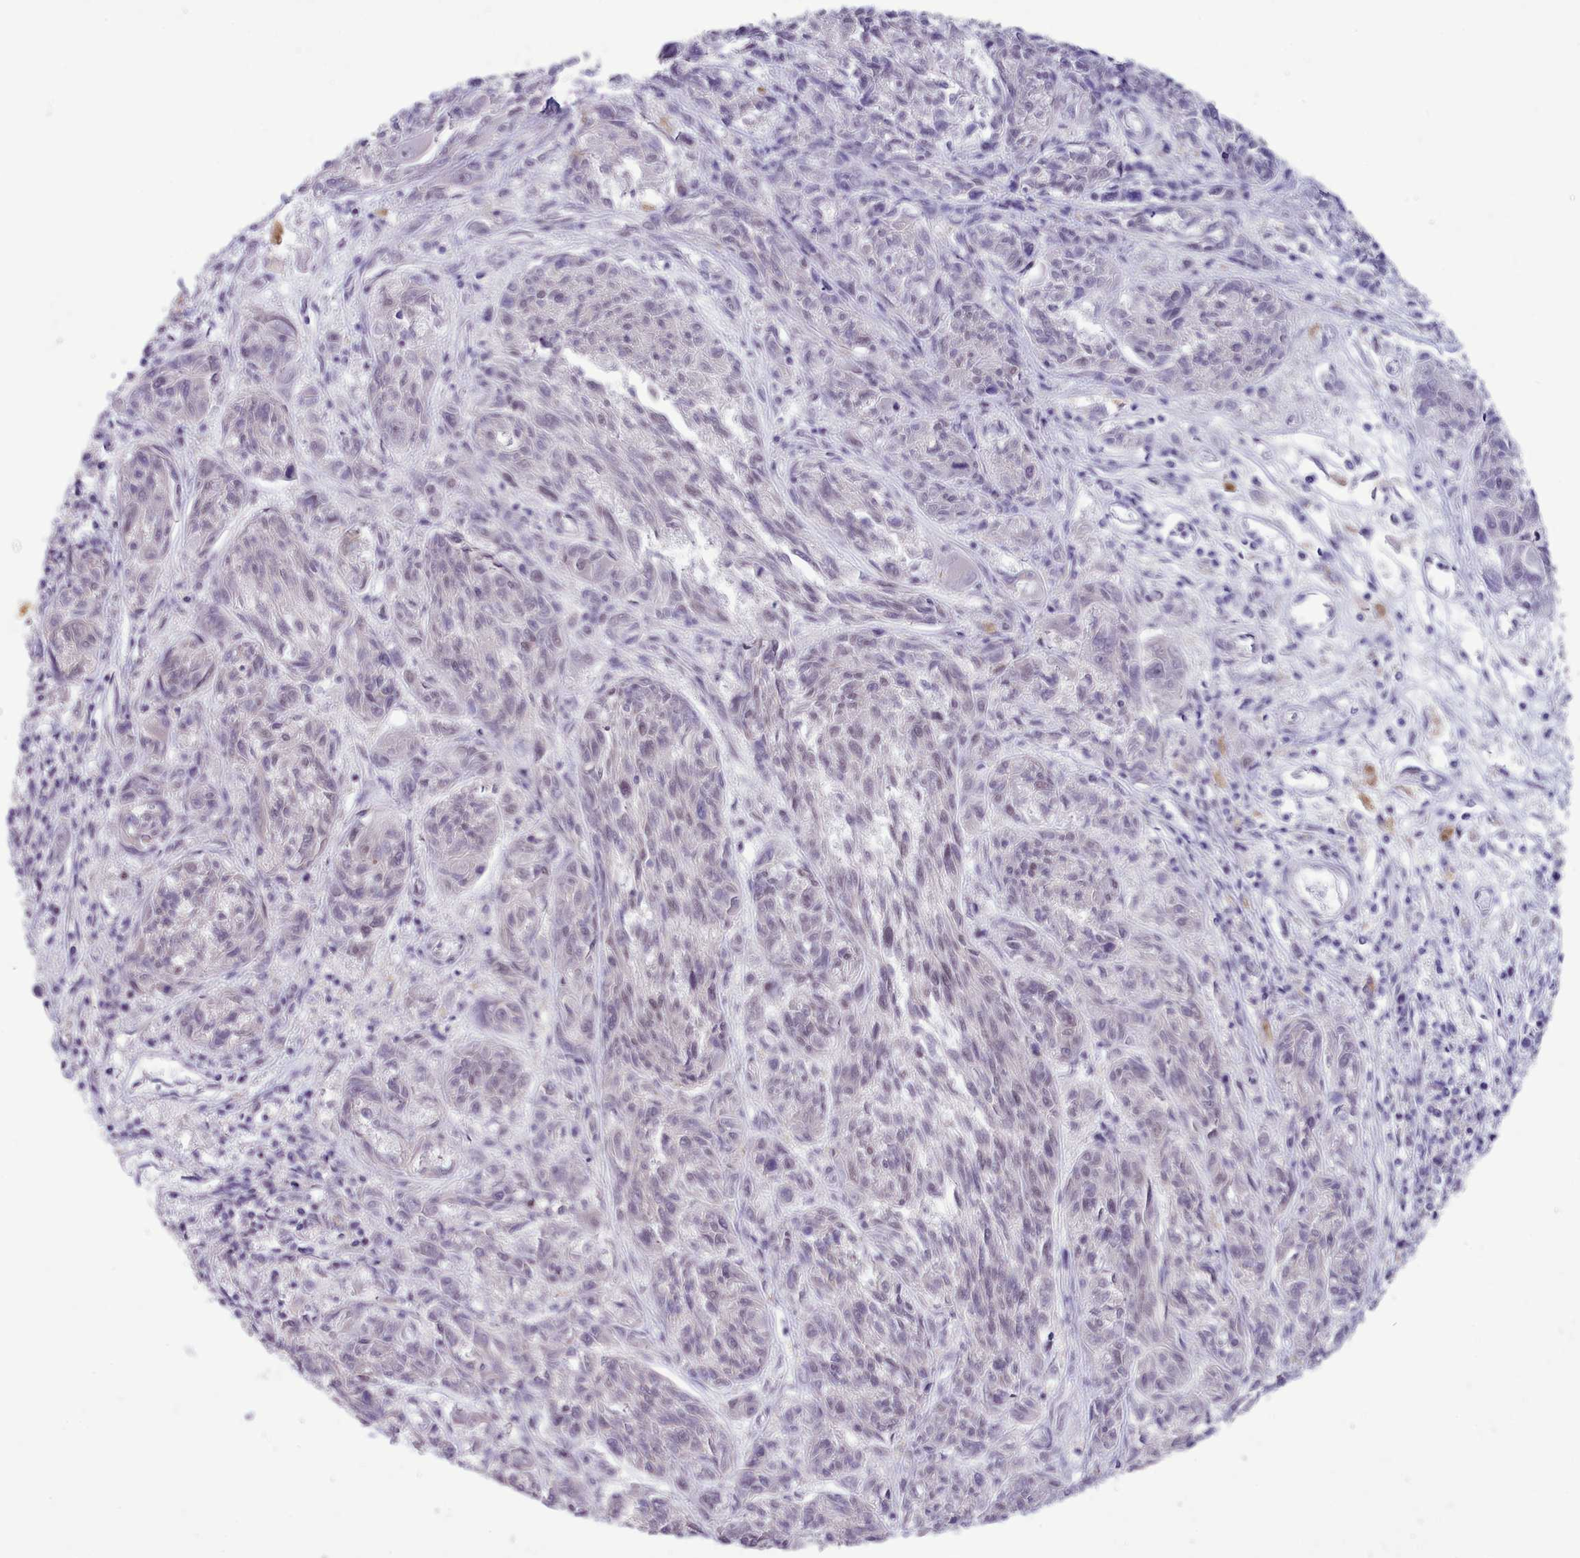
{"staining": {"intensity": "moderate", "quantity": "<25%", "location": "nuclear"}, "tissue": "melanoma", "cell_type": "Tumor cells", "image_type": "cancer", "snomed": [{"axis": "morphology", "description": "Malignant melanoma, NOS"}, {"axis": "topography", "description": "Skin"}], "caption": "Immunohistochemical staining of human melanoma exhibits low levels of moderate nuclear expression in about <25% of tumor cells.", "gene": "RFX1", "patient": {"sex": "male", "age": 53}}